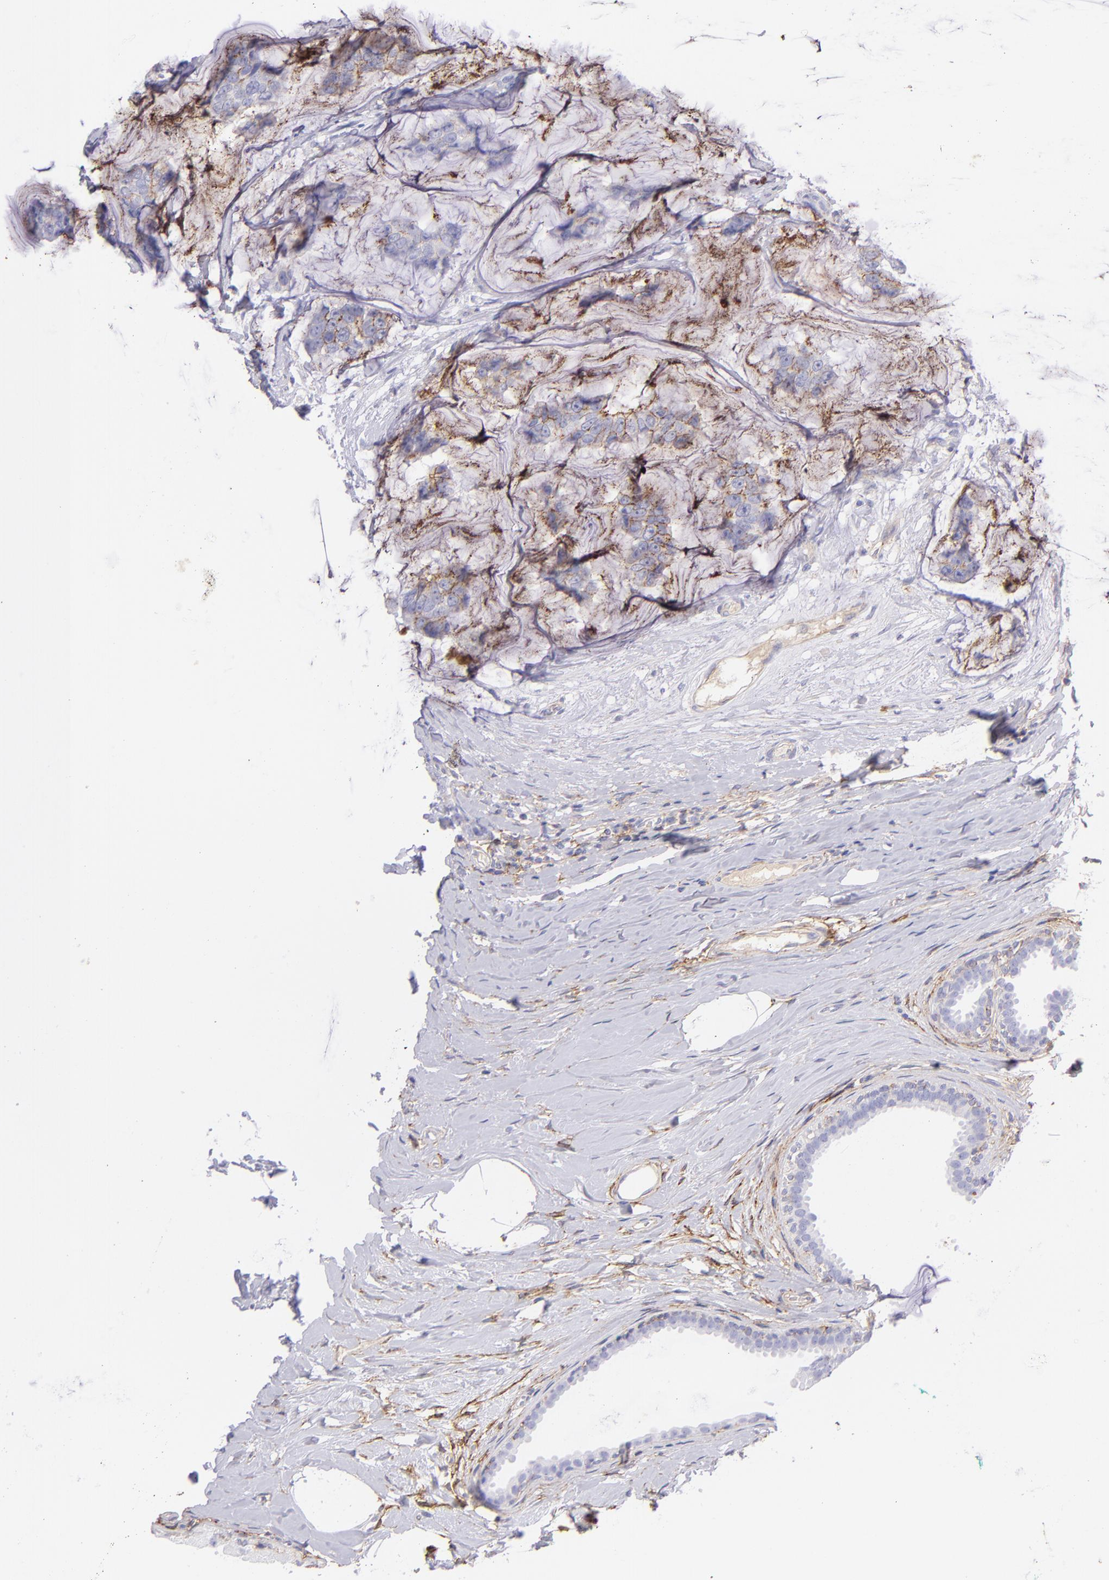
{"staining": {"intensity": "negative", "quantity": "none", "location": "none"}, "tissue": "breast cancer", "cell_type": "Tumor cells", "image_type": "cancer", "snomed": [{"axis": "morphology", "description": "Normal tissue, NOS"}, {"axis": "morphology", "description": "Duct carcinoma"}, {"axis": "topography", "description": "Breast"}], "caption": "A photomicrograph of intraductal carcinoma (breast) stained for a protein demonstrates no brown staining in tumor cells.", "gene": "CD81", "patient": {"sex": "female", "age": 50}}